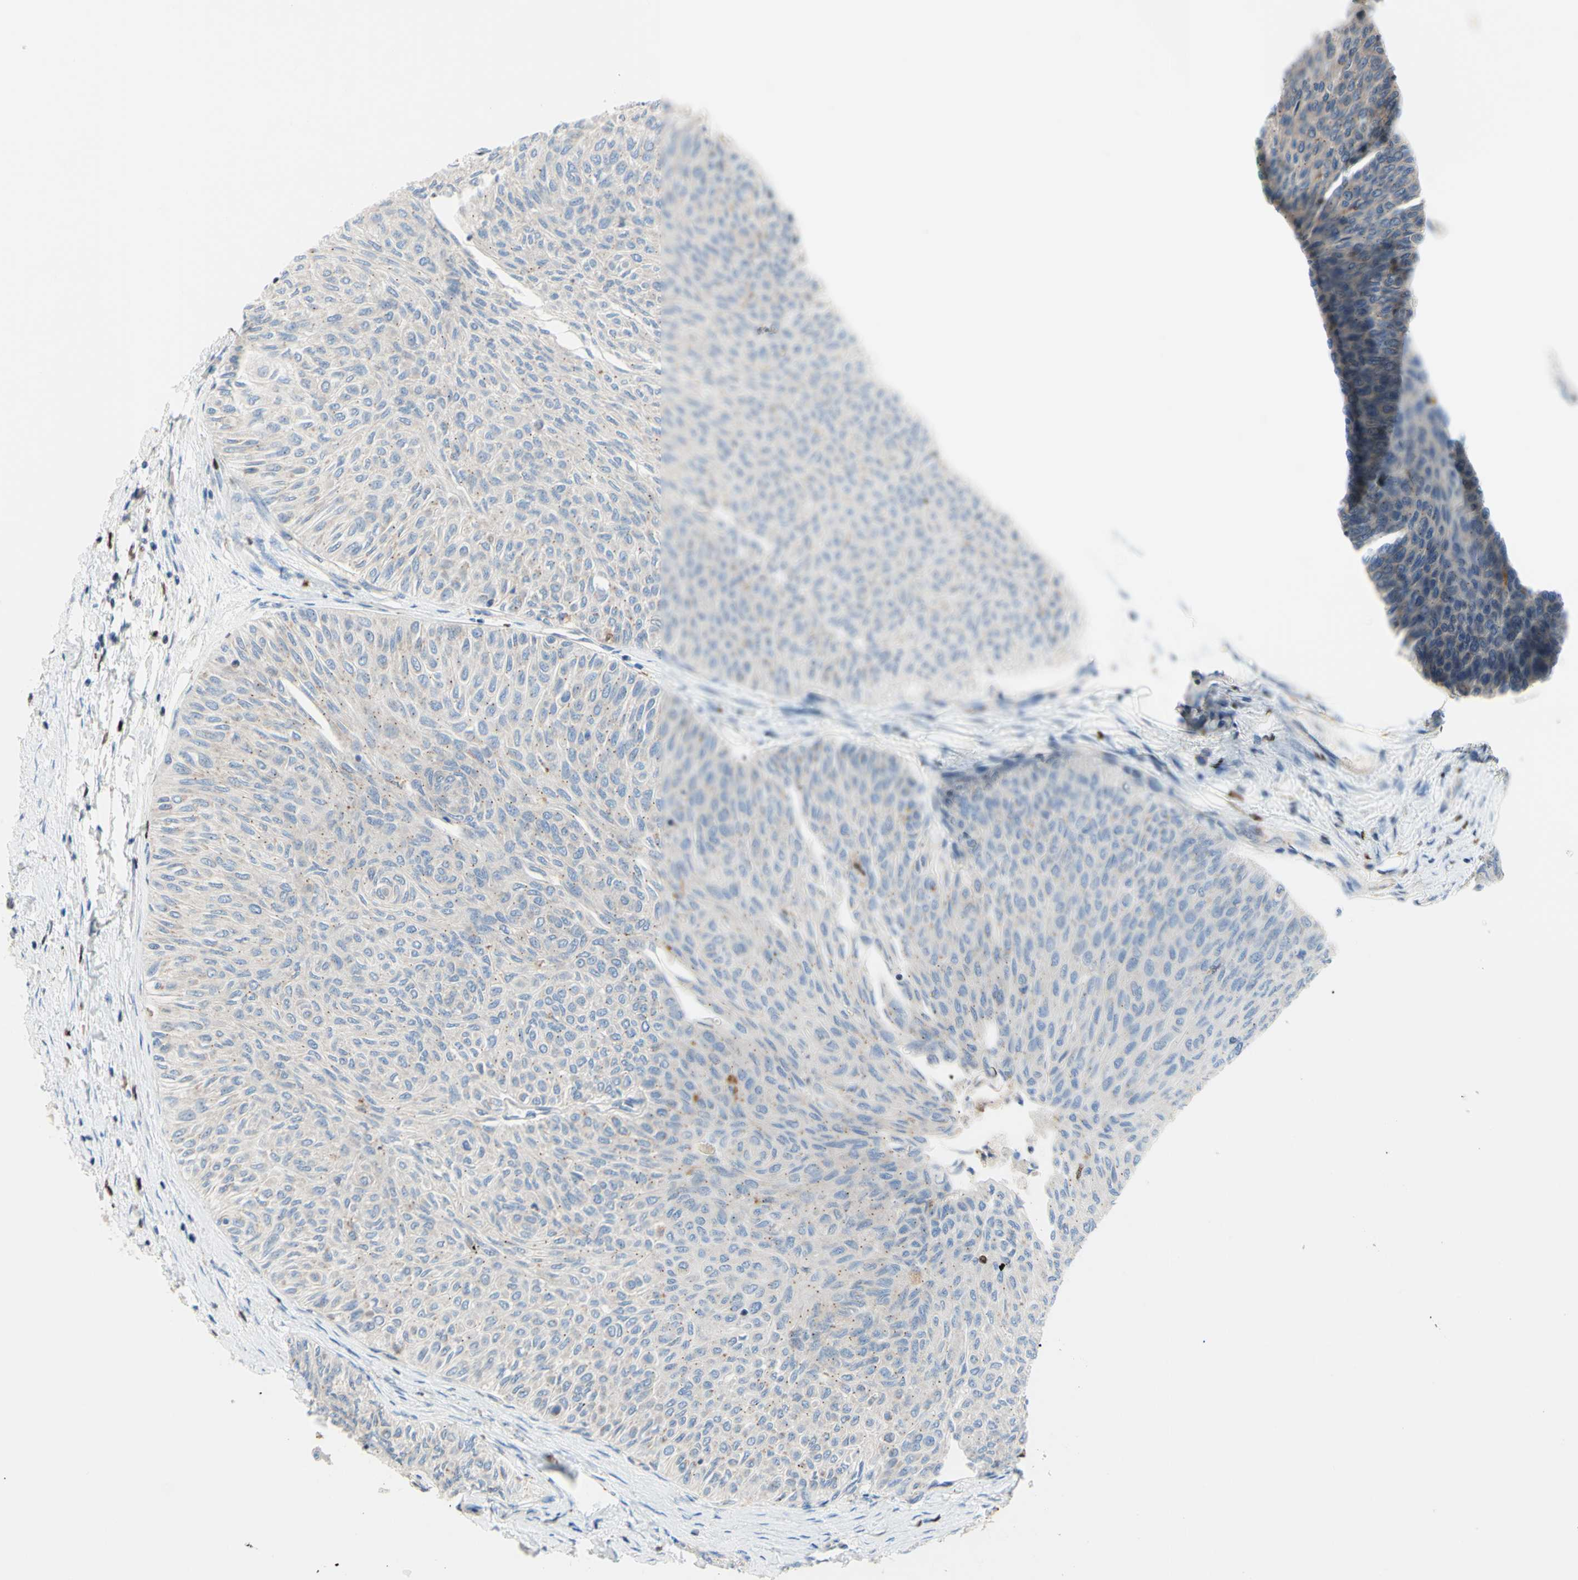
{"staining": {"intensity": "negative", "quantity": "none", "location": "none"}, "tissue": "urothelial cancer", "cell_type": "Tumor cells", "image_type": "cancer", "snomed": [{"axis": "morphology", "description": "Urothelial carcinoma, Low grade"}, {"axis": "topography", "description": "Urinary bladder"}], "caption": "This photomicrograph is of urothelial carcinoma (low-grade) stained with immunohistochemistry (IHC) to label a protein in brown with the nuclei are counter-stained blue. There is no expression in tumor cells.", "gene": "EED", "patient": {"sex": "male", "age": 78}}